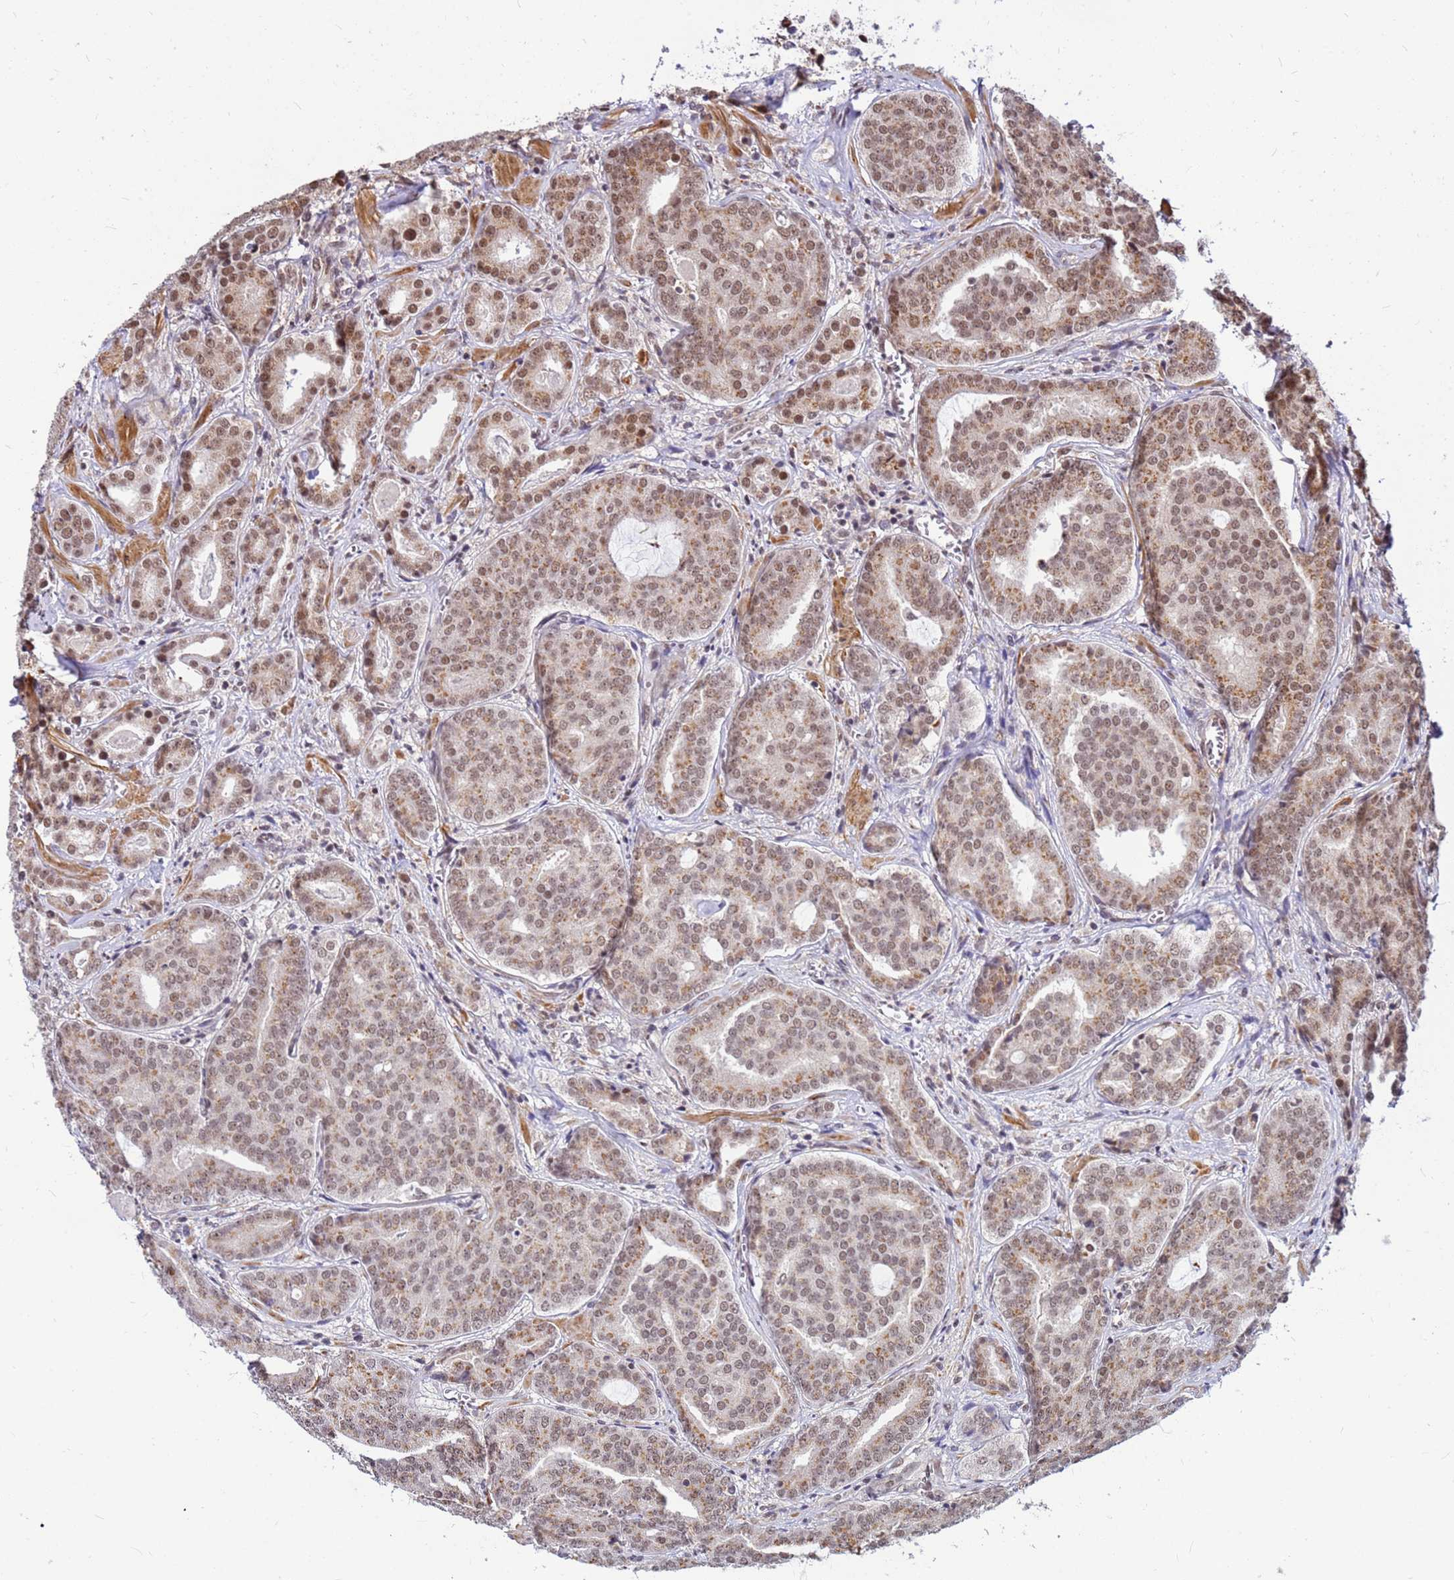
{"staining": {"intensity": "moderate", "quantity": ">75%", "location": "cytoplasmic/membranous,nuclear"}, "tissue": "prostate cancer", "cell_type": "Tumor cells", "image_type": "cancer", "snomed": [{"axis": "morphology", "description": "Adenocarcinoma, High grade"}, {"axis": "topography", "description": "Prostate"}], "caption": "This histopathology image exhibits prostate cancer (high-grade adenocarcinoma) stained with immunohistochemistry to label a protein in brown. The cytoplasmic/membranous and nuclear of tumor cells show moderate positivity for the protein. Nuclei are counter-stained blue.", "gene": "NCBP2", "patient": {"sex": "male", "age": 55}}